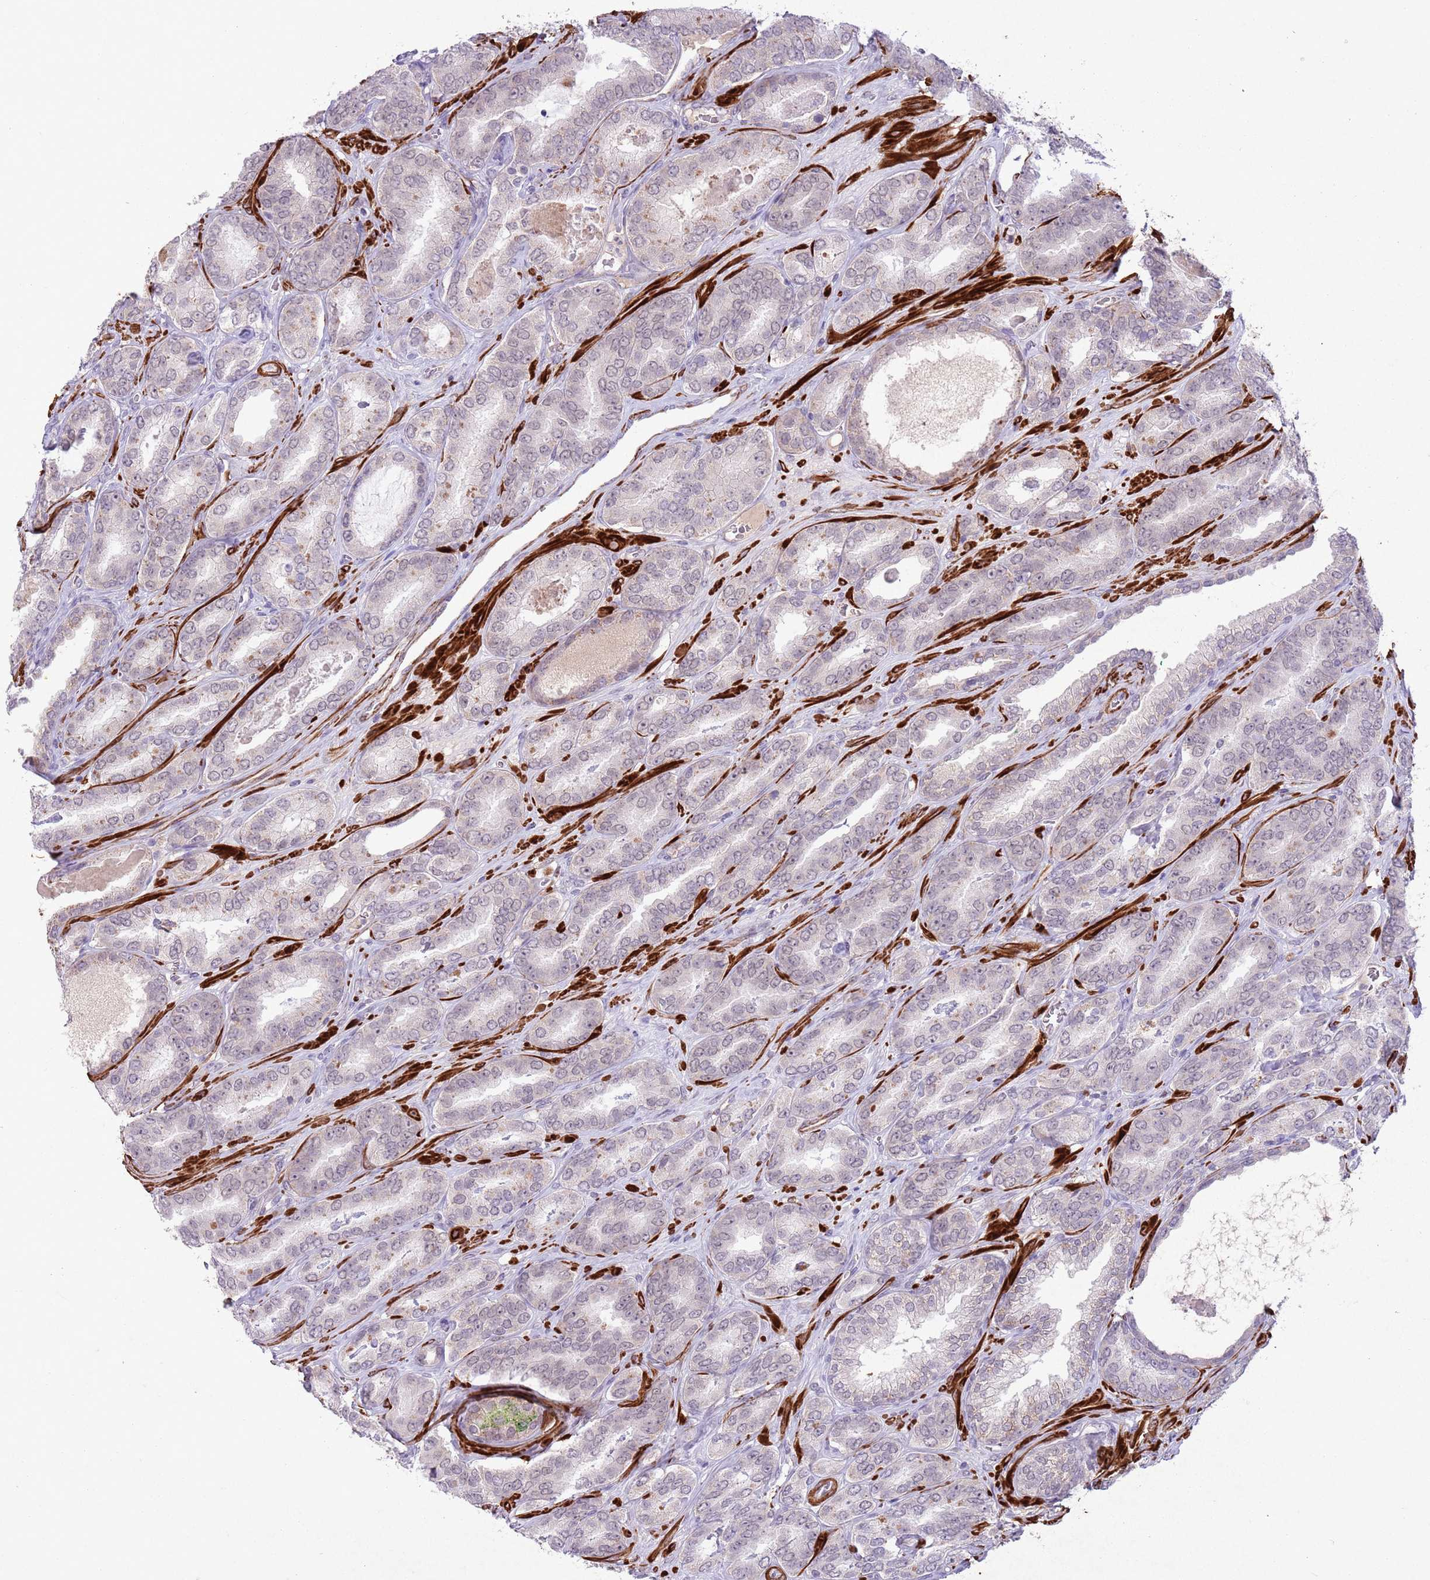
{"staining": {"intensity": "negative", "quantity": "none", "location": "none"}, "tissue": "prostate cancer", "cell_type": "Tumor cells", "image_type": "cancer", "snomed": [{"axis": "morphology", "description": "Adenocarcinoma, High grade"}, {"axis": "topography", "description": "Prostate"}], "caption": "Prostate cancer (high-grade adenocarcinoma) was stained to show a protein in brown. There is no significant staining in tumor cells.", "gene": "CCNI", "patient": {"sex": "male", "age": 72}}